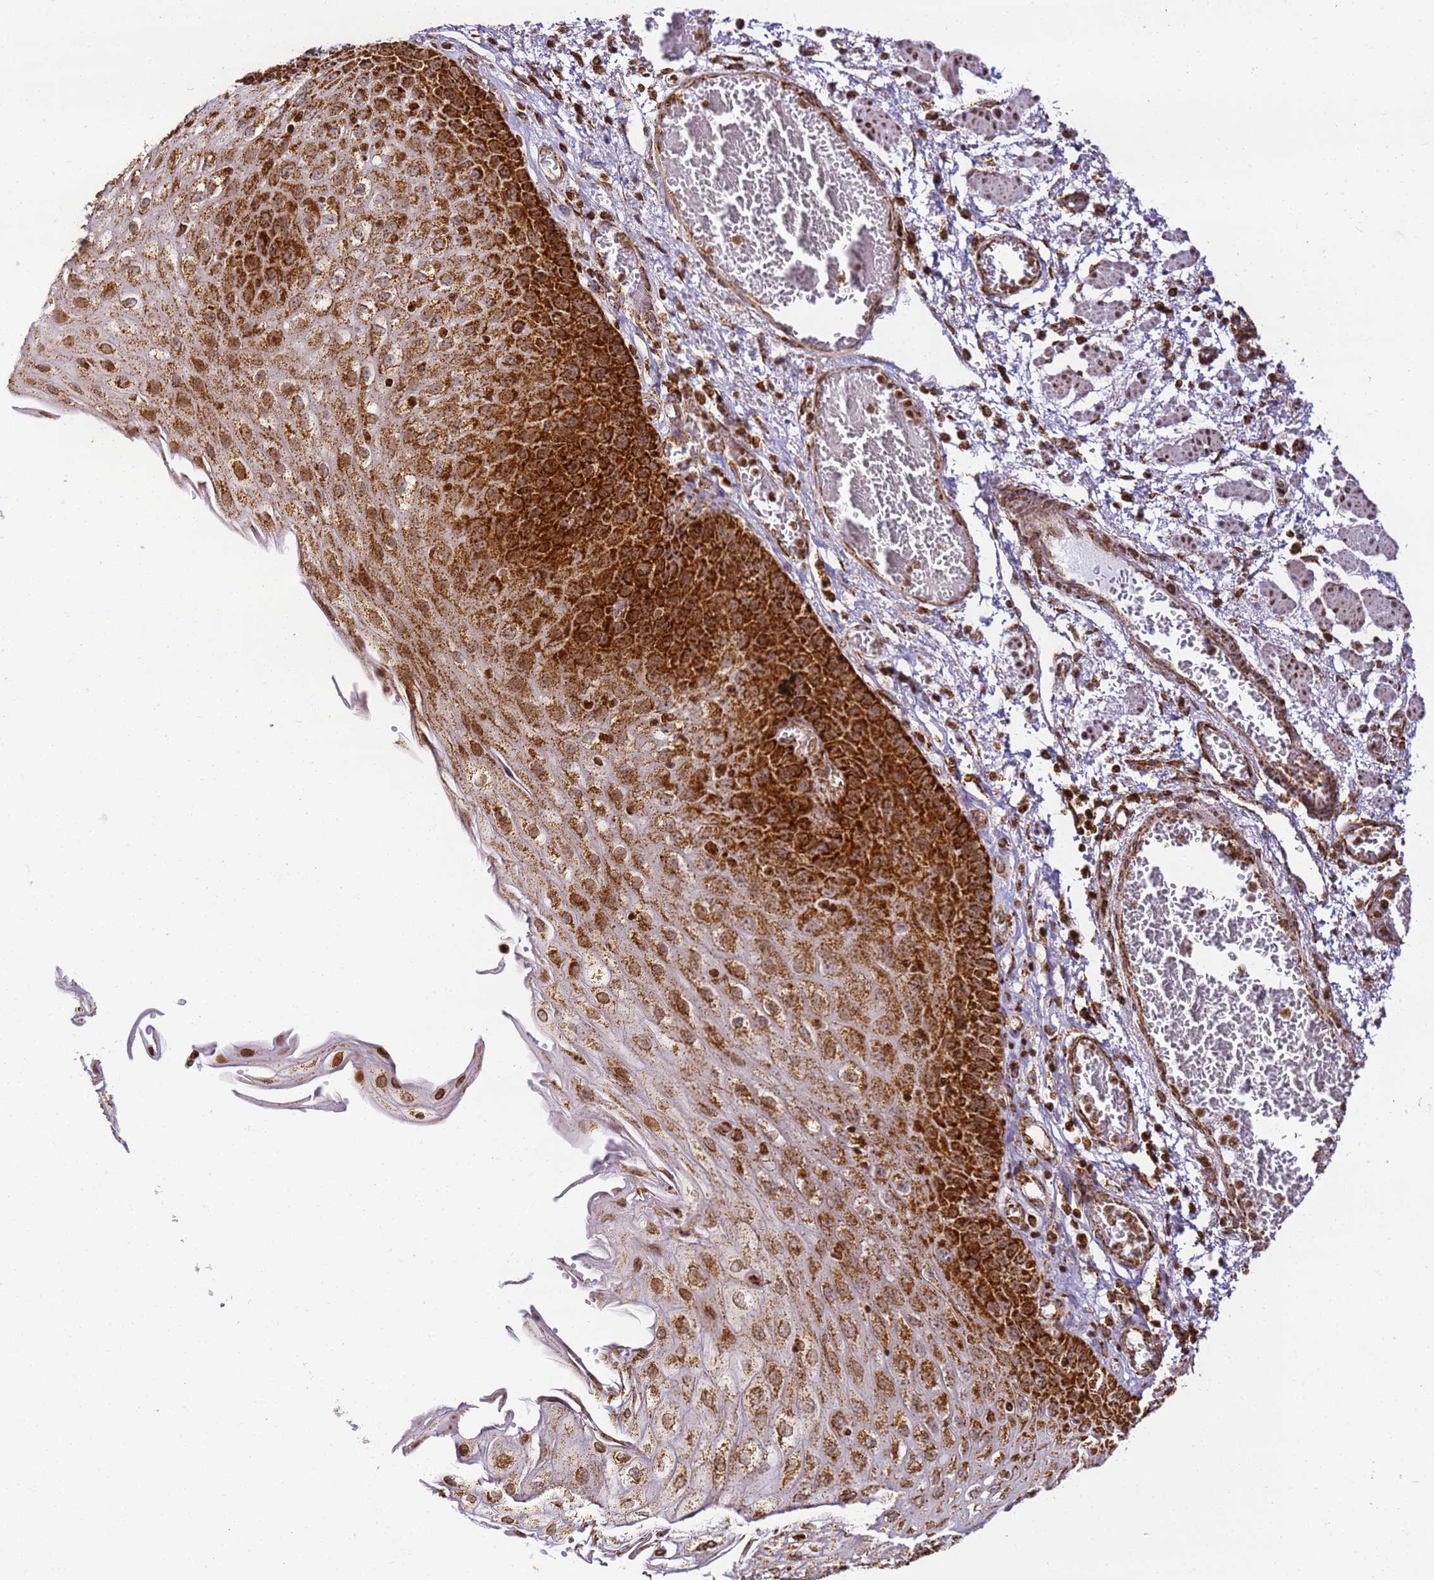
{"staining": {"intensity": "strong", "quantity": ">75%", "location": "cytoplasmic/membranous"}, "tissue": "esophagus", "cell_type": "Squamous epithelial cells", "image_type": "normal", "snomed": [{"axis": "morphology", "description": "Normal tissue, NOS"}, {"axis": "topography", "description": "Esophagus"}], "caption": "Squamous epithelial cells reveal high levels of strong cytoplasmic/membranous staining in about >75% of cells in benign human esophagus.", "gene": "HSPE1", "patient": {"sex": "male", "age": 81}}